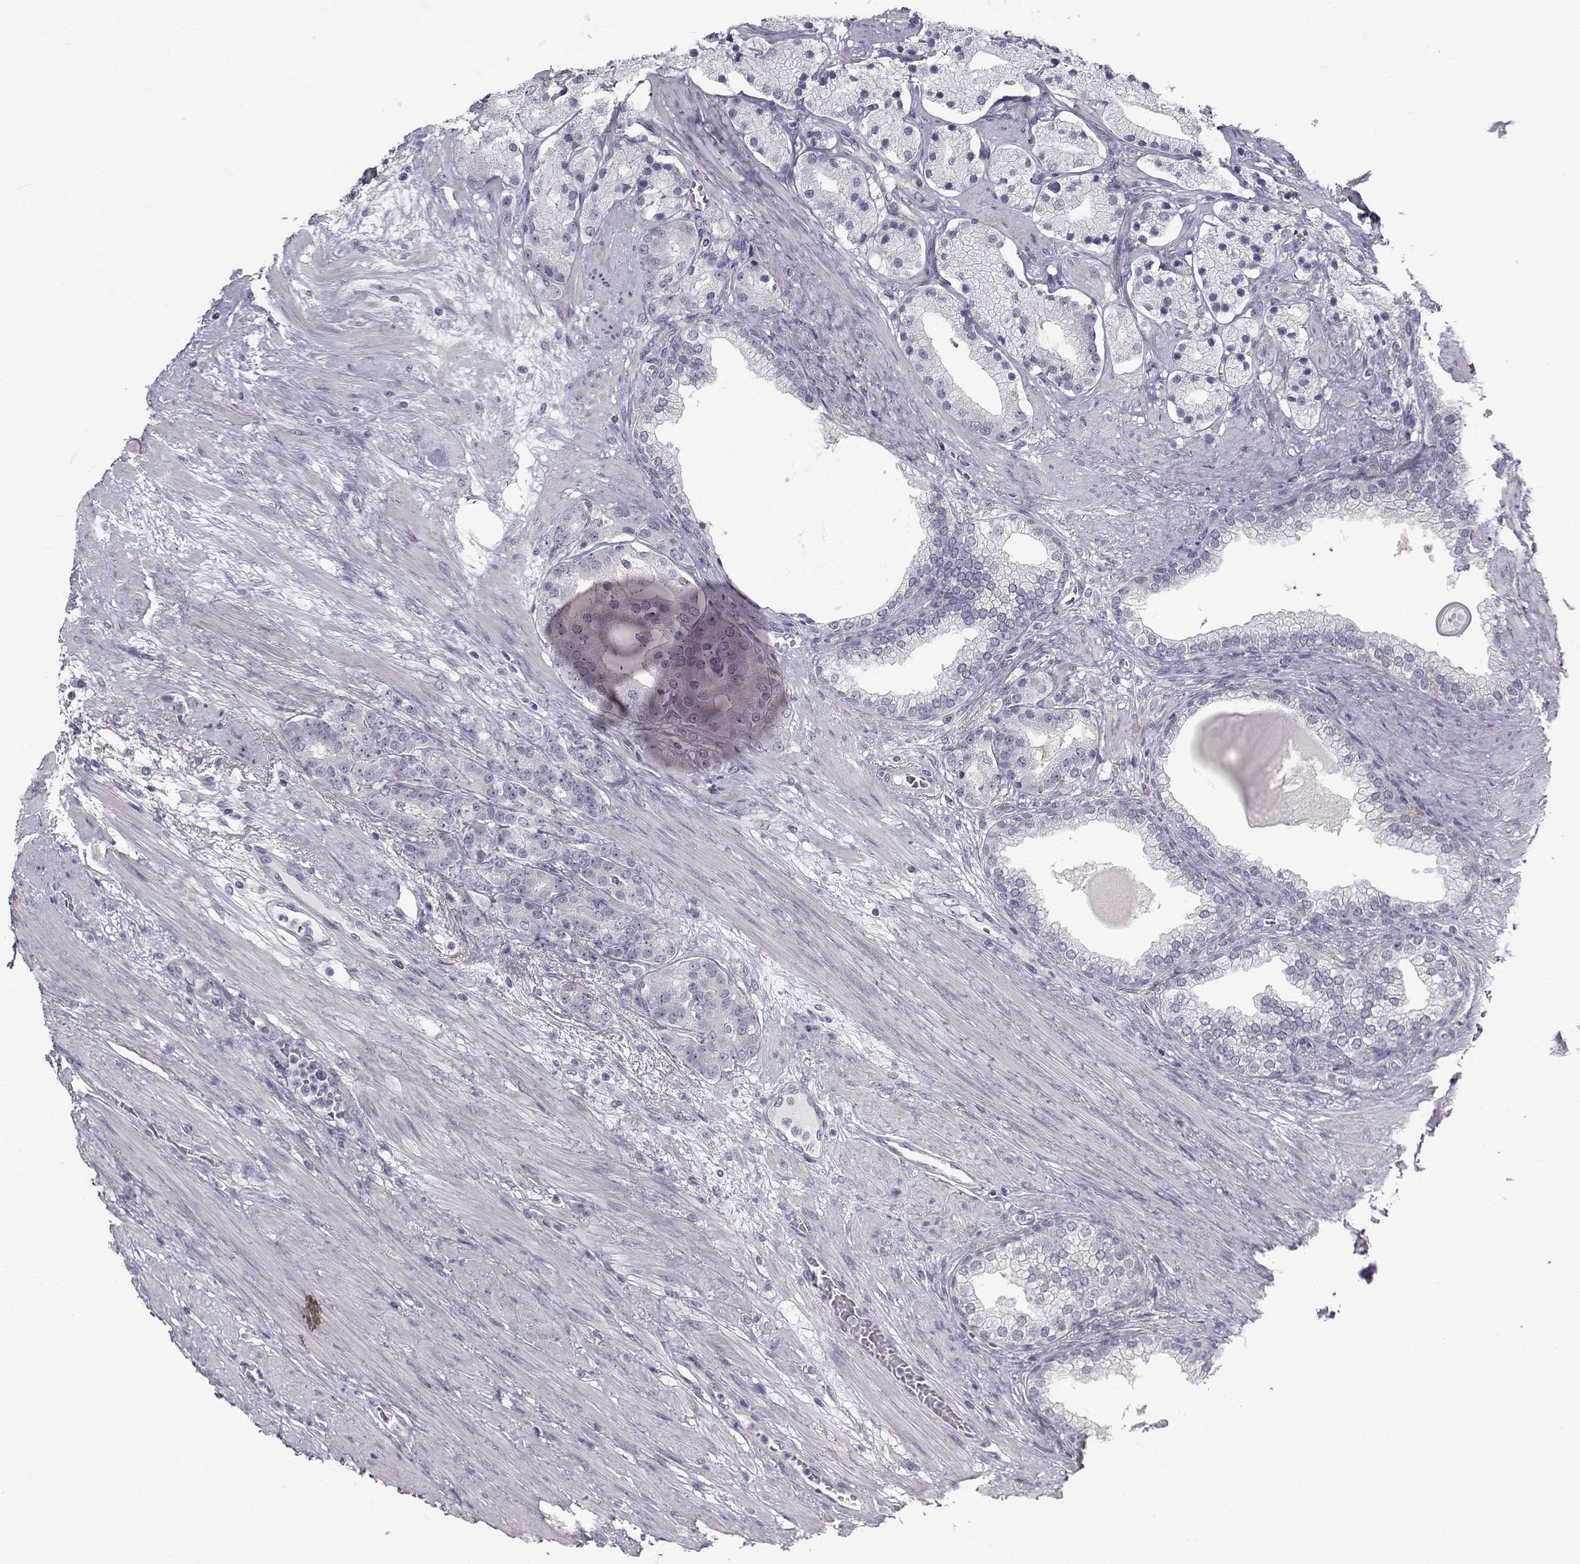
{"staining": {"intensity": "negative", "quantity": "none", "location": "none"}, "tissue": "prostate cancer", "cell_type": "Tumor cells", "image_type": "cancer", "snomed": [{"axis": "morphology", "description": "Adenocarcinoma, NOS"}, {"axis": "topography", "description": "Prostate"}], "caption": "Tumor cells are negative for brown protein staining in prostate adenocarcinoma. The staining was performed using DAB (3,3'-diaminobenzidine) to visualize the protein expression in brown, while the nuclei were stained in blue with hematoxylin (Magnification: 20x).", "gene": "SPDYE4", "patient": {"sex": "male", "age": 69}}